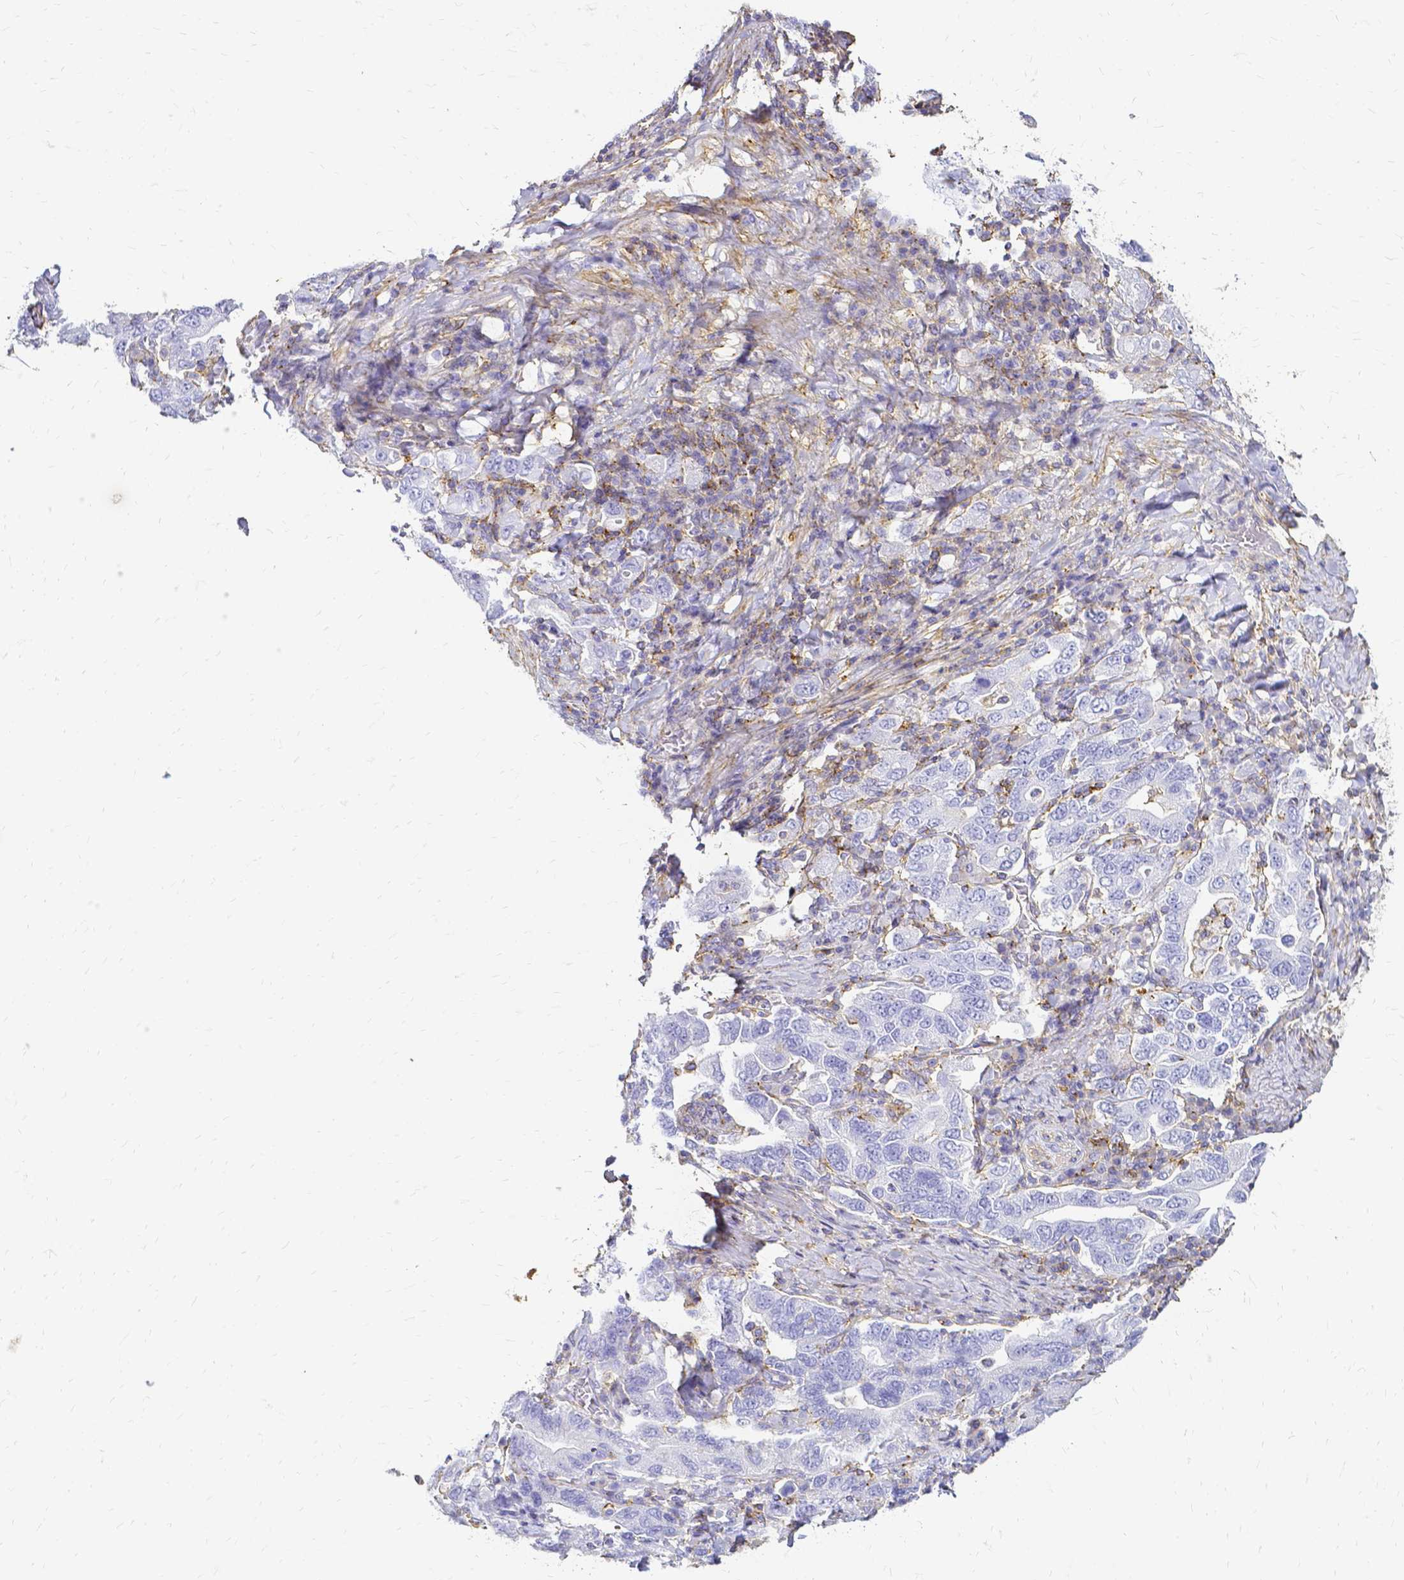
{"staining": {"intensity": "negative", "quantity": "none", "location": "none"}, "tissue": "stomach cancer", "cell_type": "Tumor cells", "image_type": "cancer", "snomed": [{"axis": "morphology", "description": "Adenocarcinoma, NOS"}, {"axis": "topography", "description": "Stomach, upper"}, {"axis": "topography", "description": "Stomach"}], "caption": "Stomach cancer (adenocarcinoma) stained for a protein using immunohistochemistry (IHC) demonstrates no expression tumor cells.", "gene": "HSPA12A", "patient": {"sex": "male", "age": 62}}